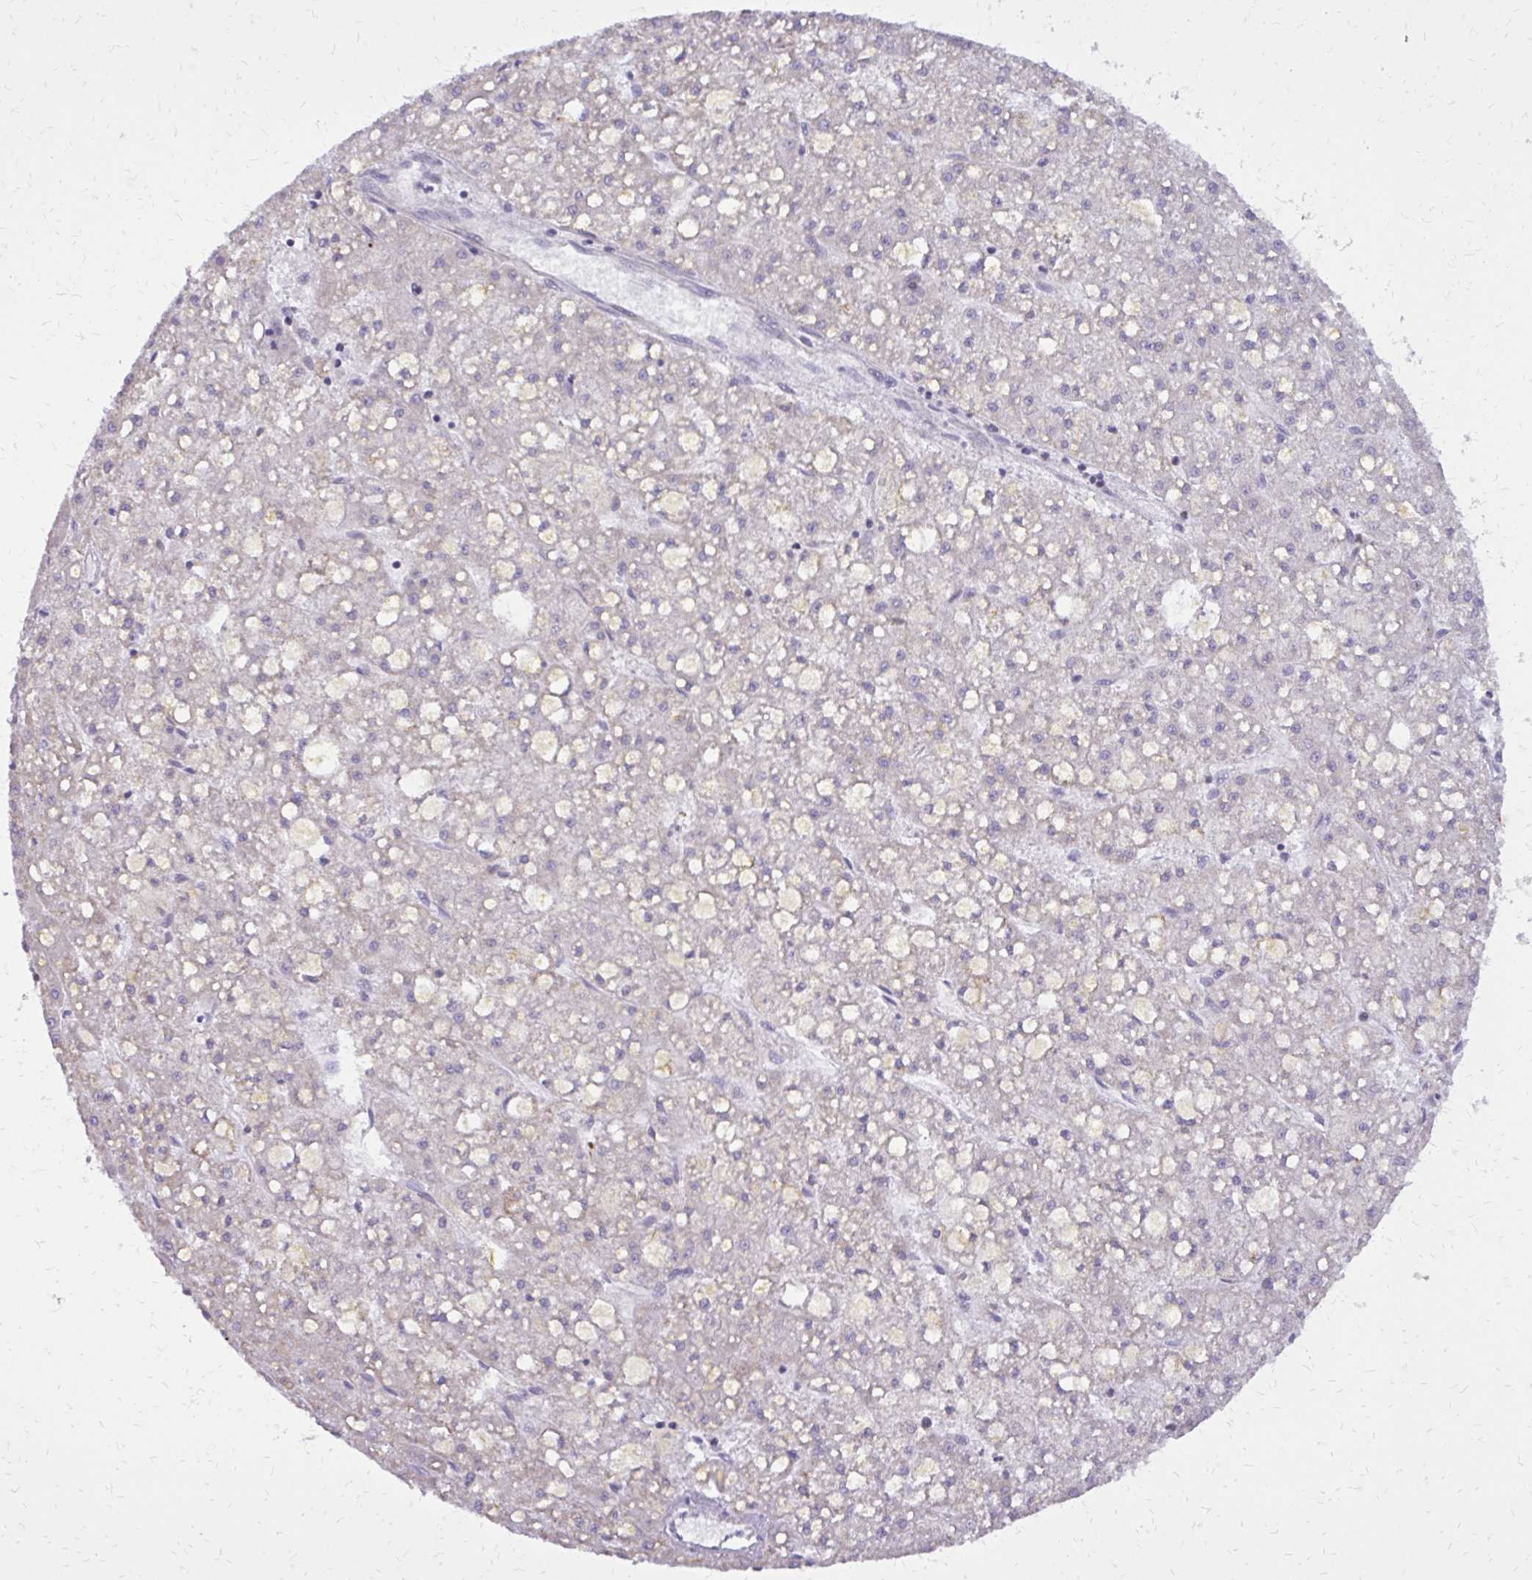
{"staining": {"intensity": "negative", "quantity": "none", "location": "none"}, "tissue": "liver cancer", "cell_type": "Tumor cells", "image_type": "cancer", "snomed": [{"axis": "morphology", "description": "Carcinoma, Hepatocellular, NOS"}, {"axis": "topography", "description": "Liver"}], "caption": "Human liver cancer stained for a protein using IHC exhibits no expression in tumor cells.", "gene": "ABCC3", "patient": {"sex": "male", "age": 67}}